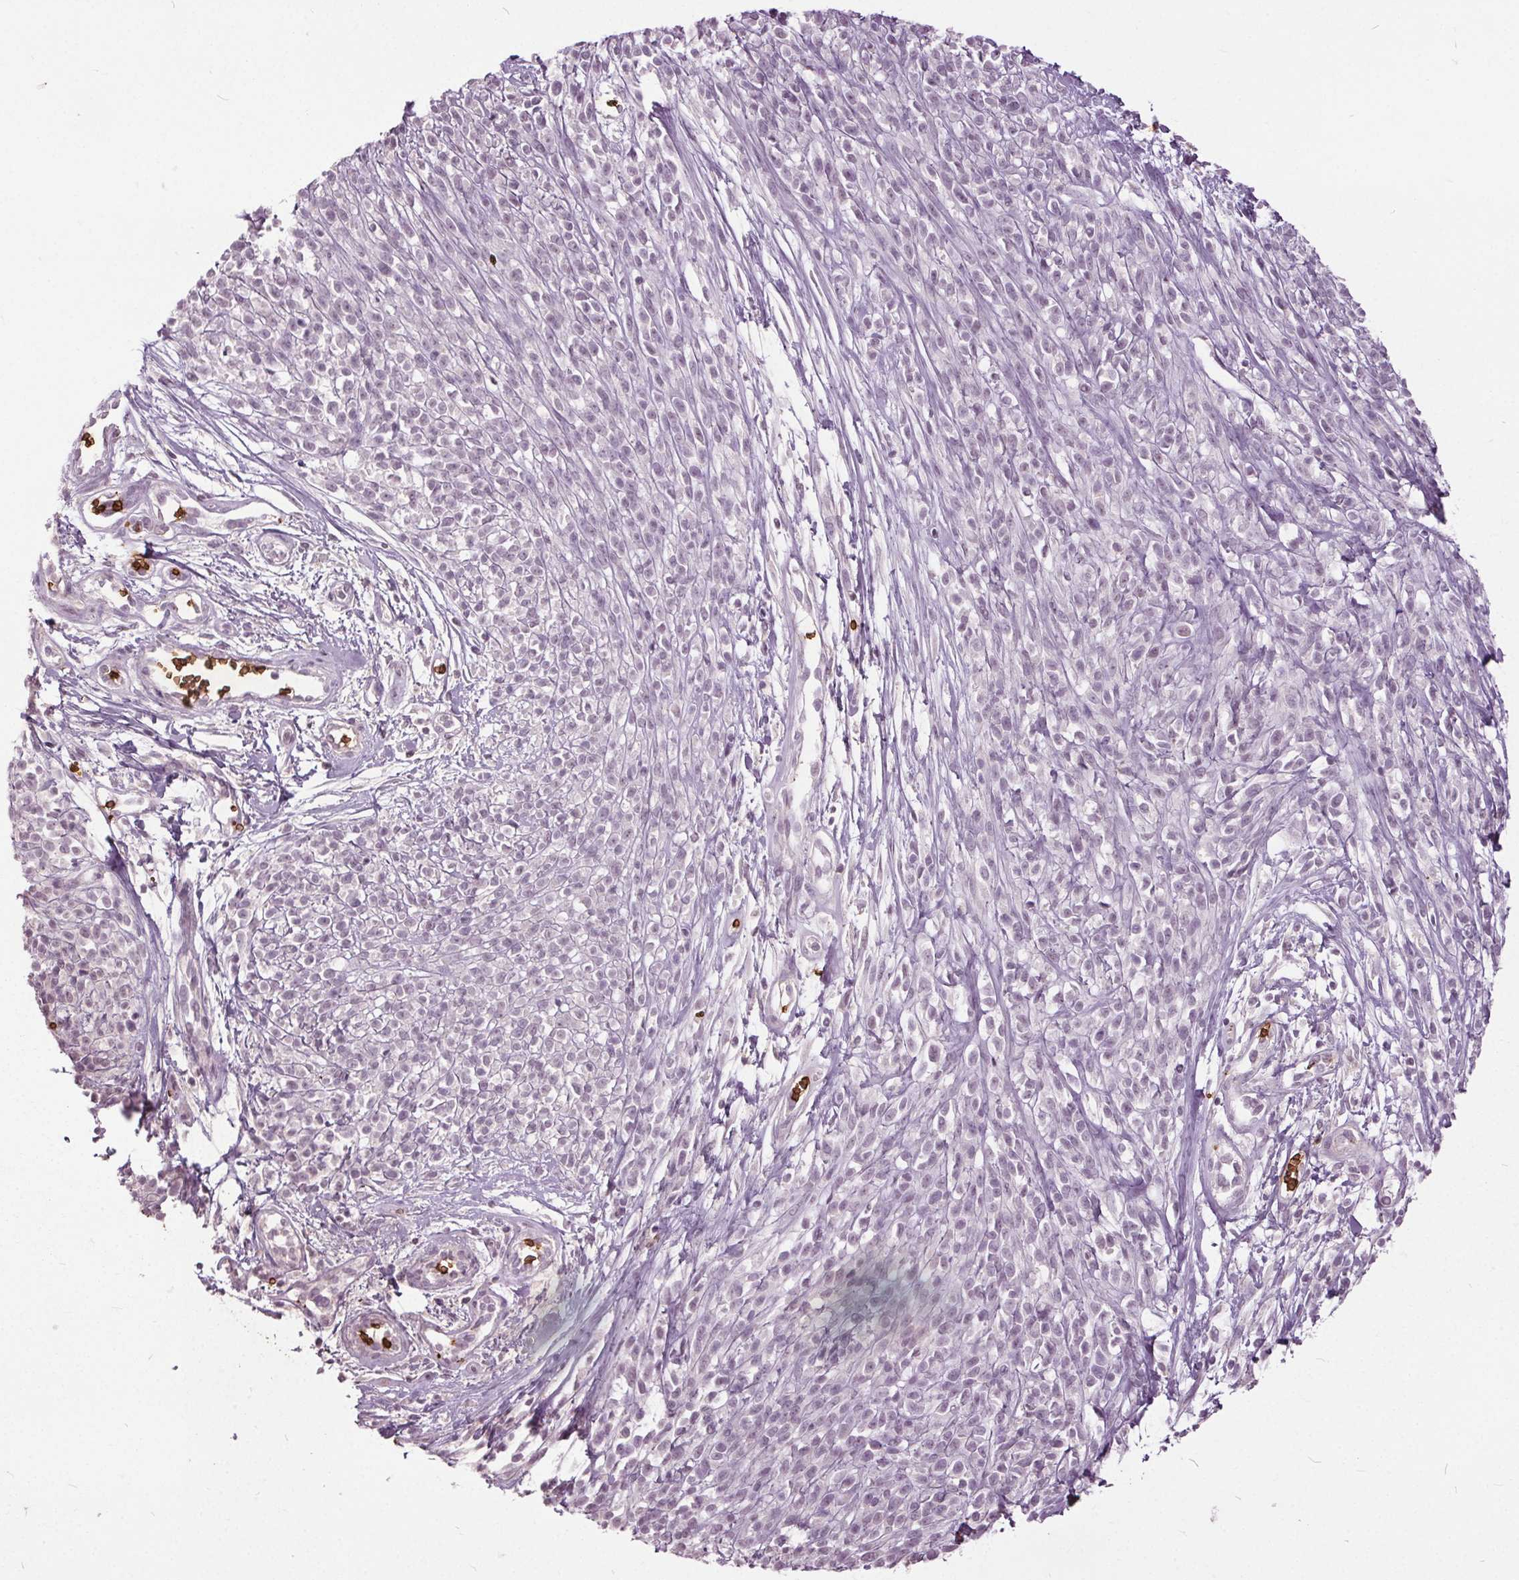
{"staining": {"intensity": "negative", "quantity": "none", "location": "none"}, "tissue": "melanoma", "cell_type": "Tumor cells", "image_type": "cancer", "snomed": [{"axis": "morphology", "description": "Malignant melanoma, NOS"}, {"axis": "topography", "description": "Skin"}, {"axis": "topography", "description": "Skin of trunk"}], "caption": "Tumor cells show no significant positivity in melanoma.", "gene": "SLC4A1", "patient": {"sex": "male", "age": 74}}